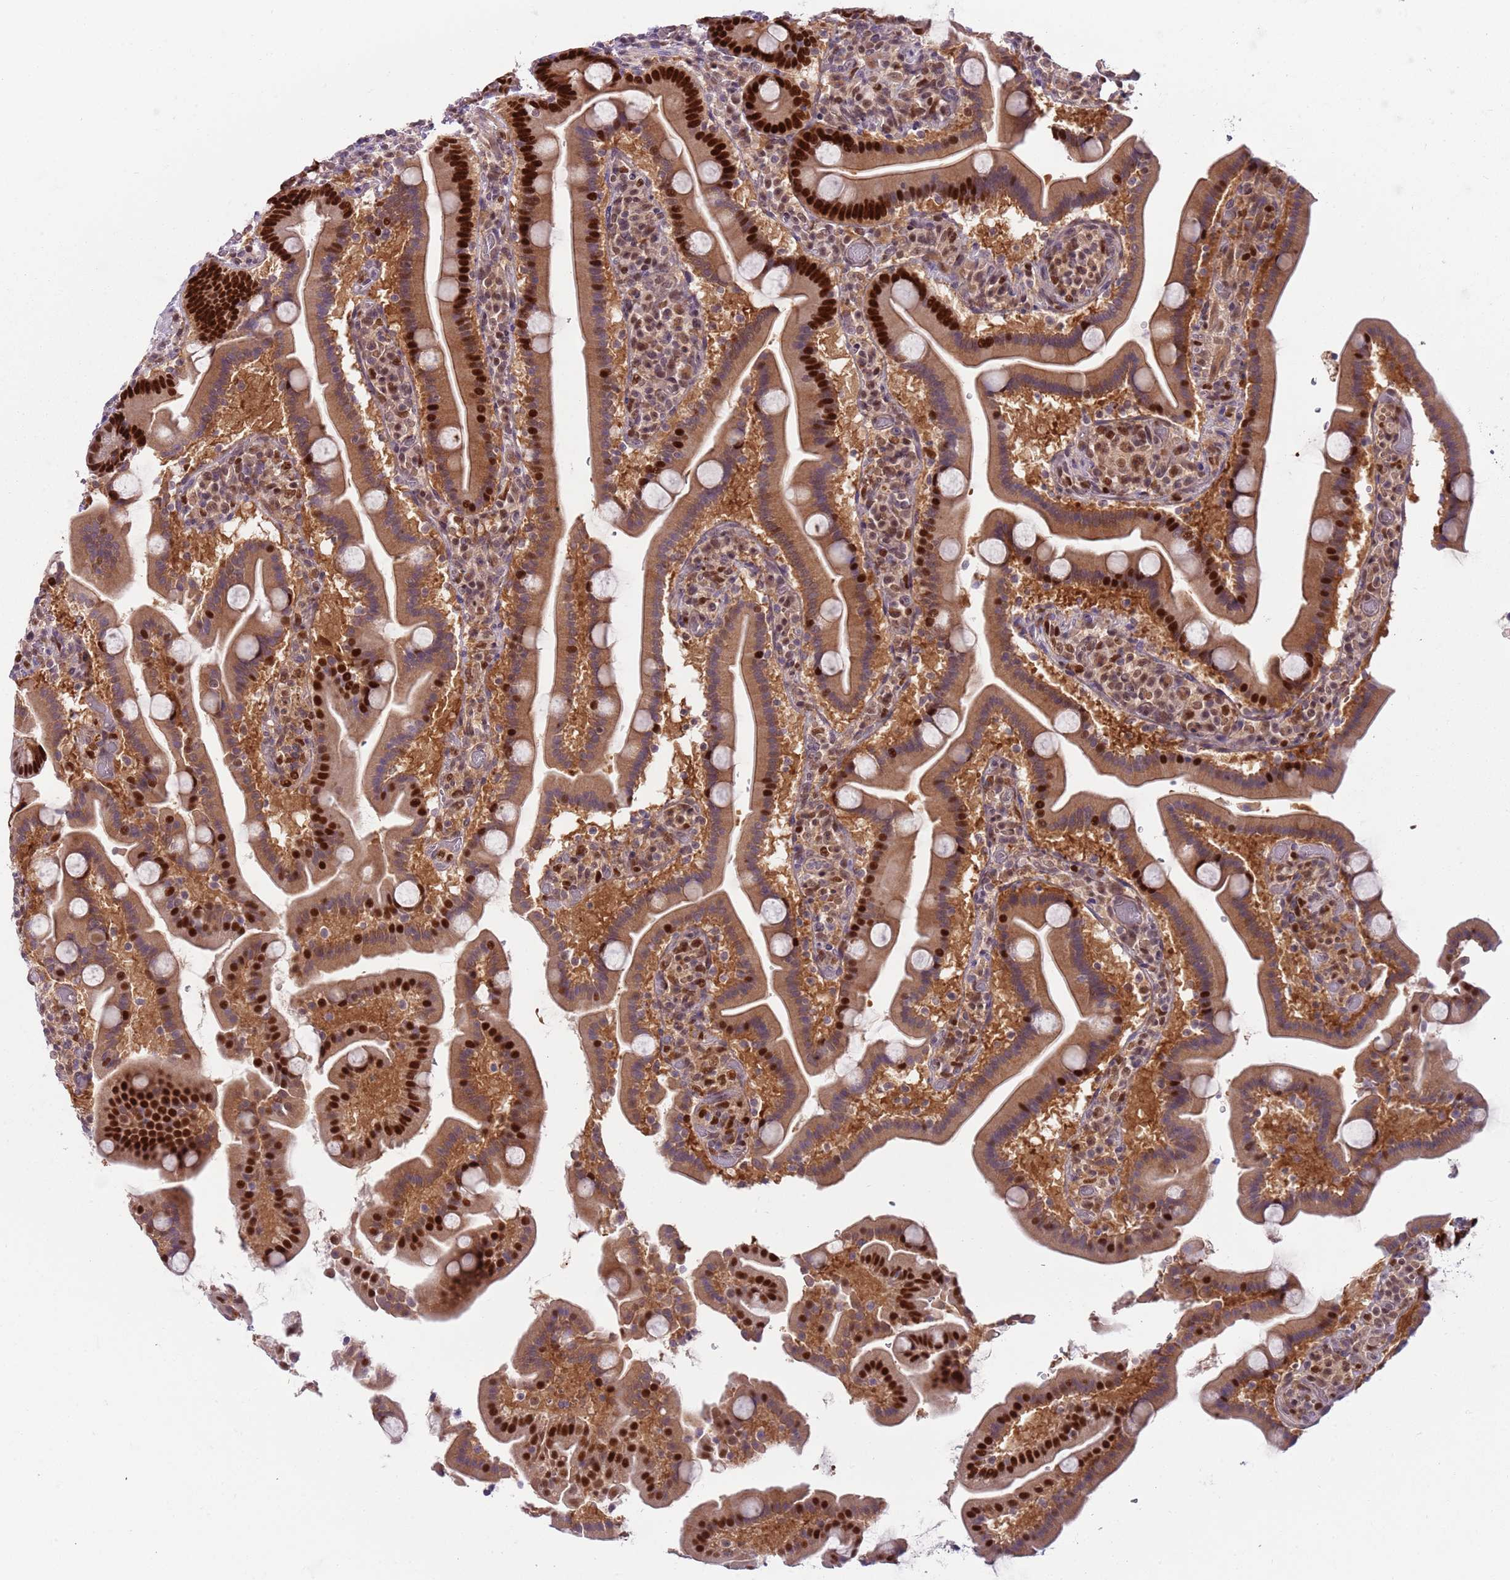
{"staining": {"intensity": "strong", "quantity": ">75%", "location": "cytoplasmic/membranous,nuclear"}, "tissue": "duodenum", "cell_type": "Glandular cells", "image_type": "normal", "snomed": [{"axis": "morphology", "description": "Normal tissue, NOS"}, {"axis": "topography", "description": "Duodenum"}], "caption": "Immunohistochemistry (DAB (3,3'-diaminobenzidine)) staining of unremarkable duodenum displays strong cytoplasmic/membranous,nuclear protein positivity in approximately >75% of glandular cells. (DAB = brown stain, brightfield microscopy at high magnification).", "gene": "RMND5B", "patient": {"sex": "male", "age": 55}}